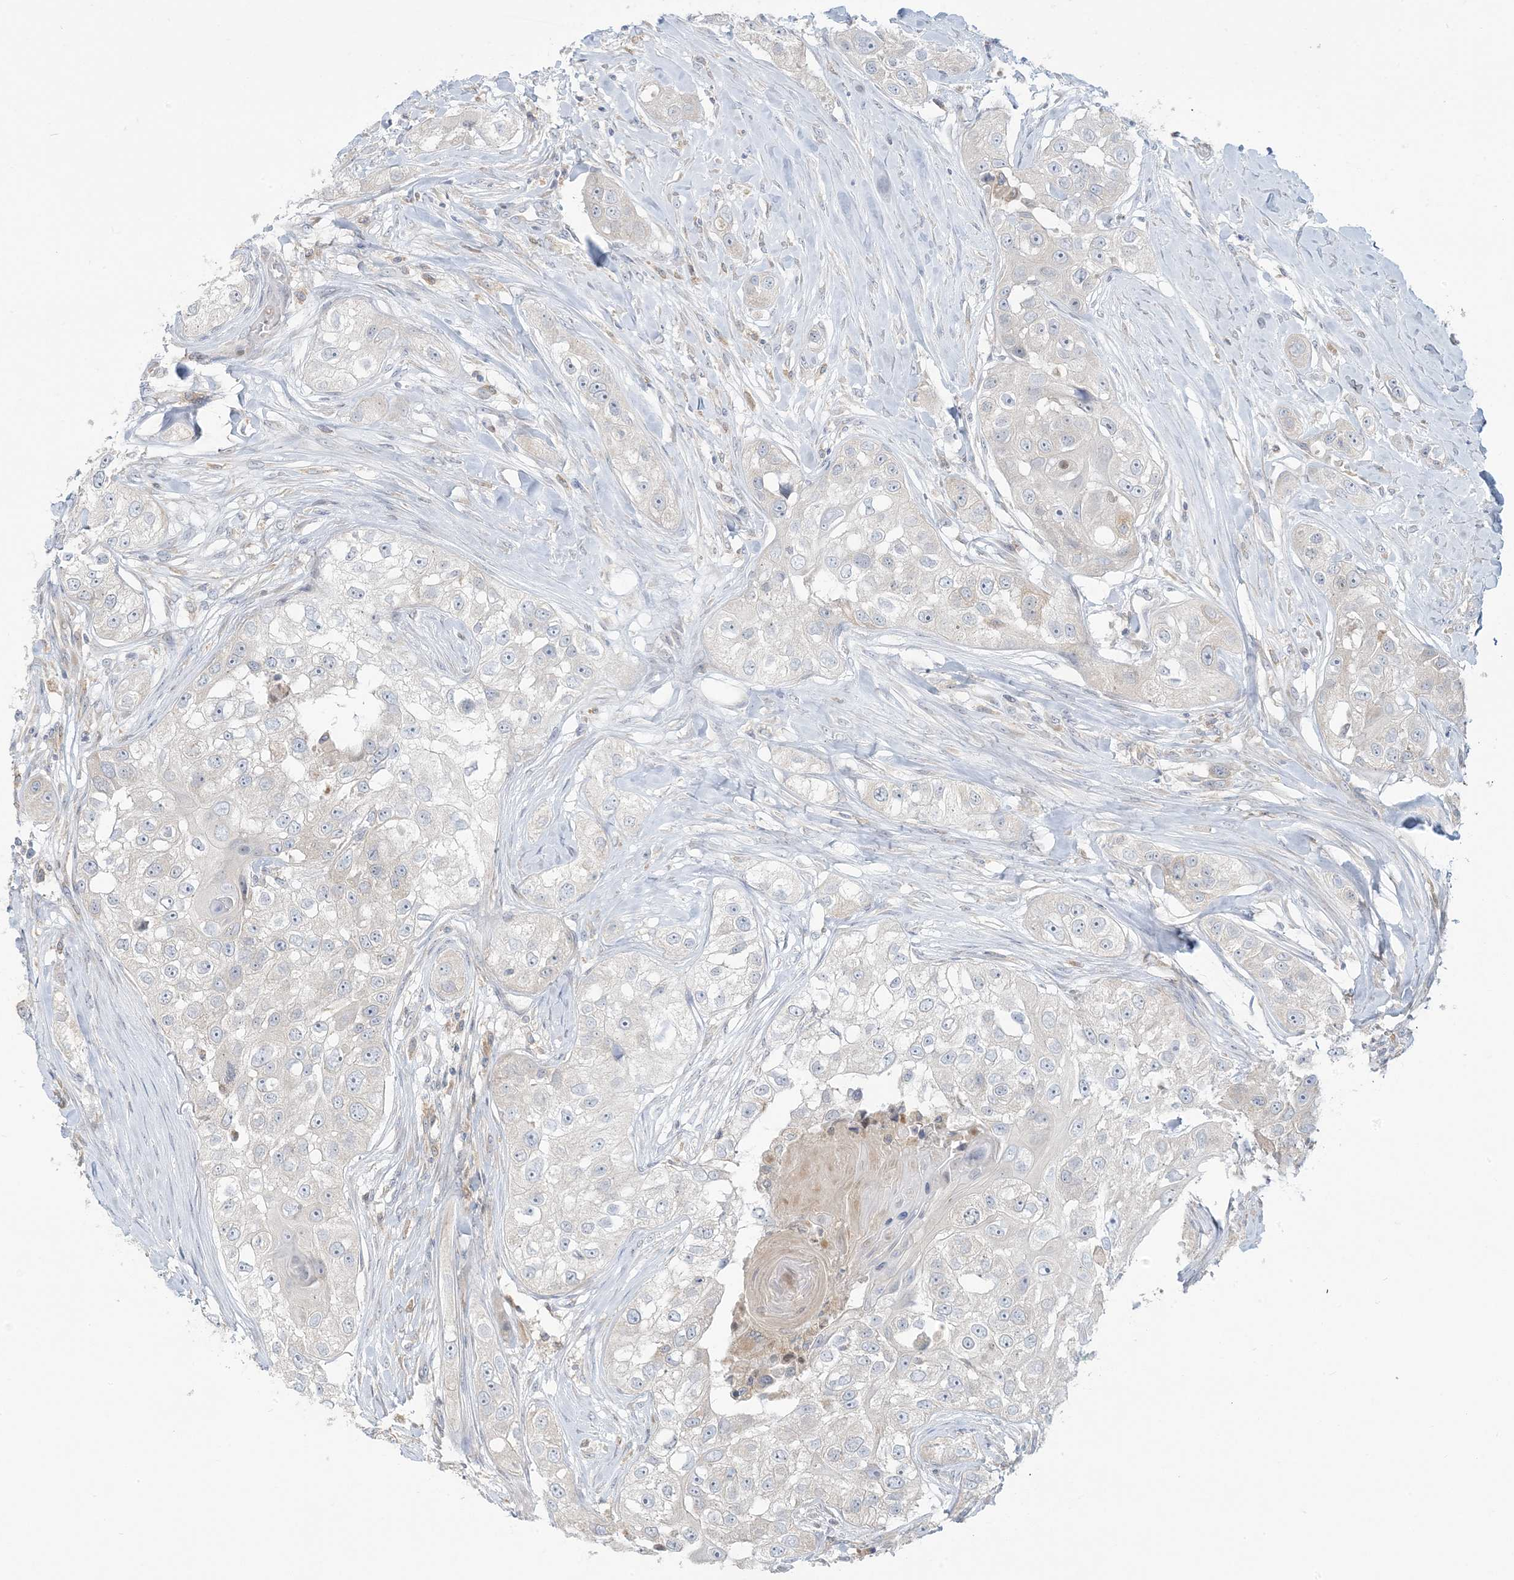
{"staining": {"intensity": "negative", "quantity": "none", "location": "none"}, "tissue": "head and neck cancer", "cell_type": "Tumor cells", "image_type": "cancer", "snomed": [{"axis": "morphology", "description": "Normal tissue, NOS"}, {"axis": "morphology", "description": "Squamous cell carcinoma, NOS"}, {"axis": "topography", "description": "Skeletal muscle"}, {"axis": "topography", "description": "Head-Neck"}], "caption": "IHC histopathology image of neoplastic tissue: human head and neck squamous cell carcinoma stained with DAB demonstrates no significant protein staining in tumor cells.", "gene": "EEFSEC", "patient": {"sex": "male", "age": 51}}